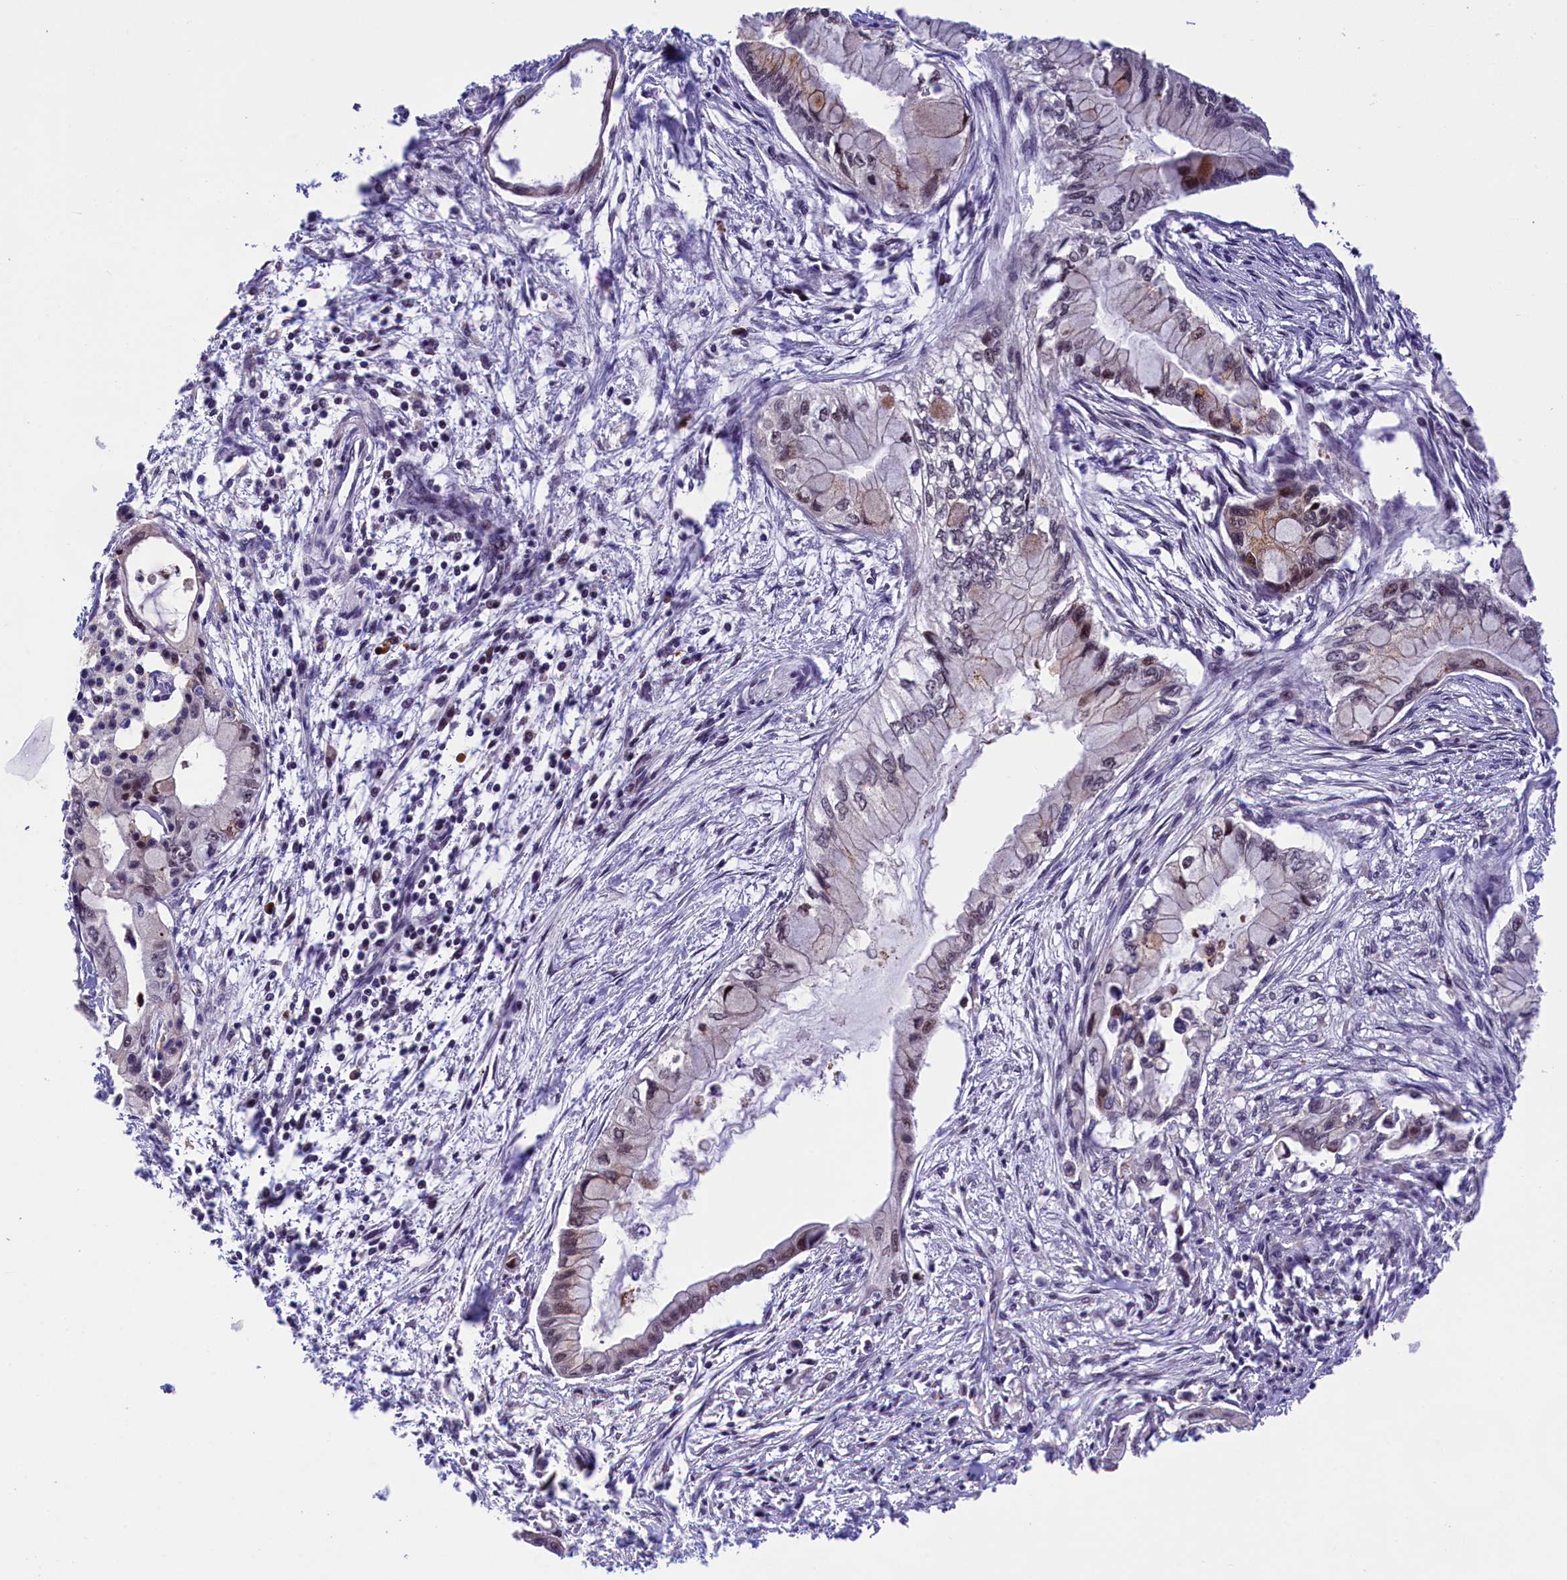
{"staining": {"intensity": "weak", "quantity": "<25%", "location": "cytoplasmic/membranous,nuclear"}, "tissue": "pancreatic cancer", "cell_type": "Tumor cells", "image_type": "cancer", "snomed": [{"axis": "morphology", "description": "Adenocarcinoma, NOS"}, {"axis": "topography", "description": "Pancreas"}], "caption": "Protein analysis of pancreatic cancer displays no significant expression in tumor cells.", "gene": "FBXO45", "patient": {"sex": "male", "age": 48}}